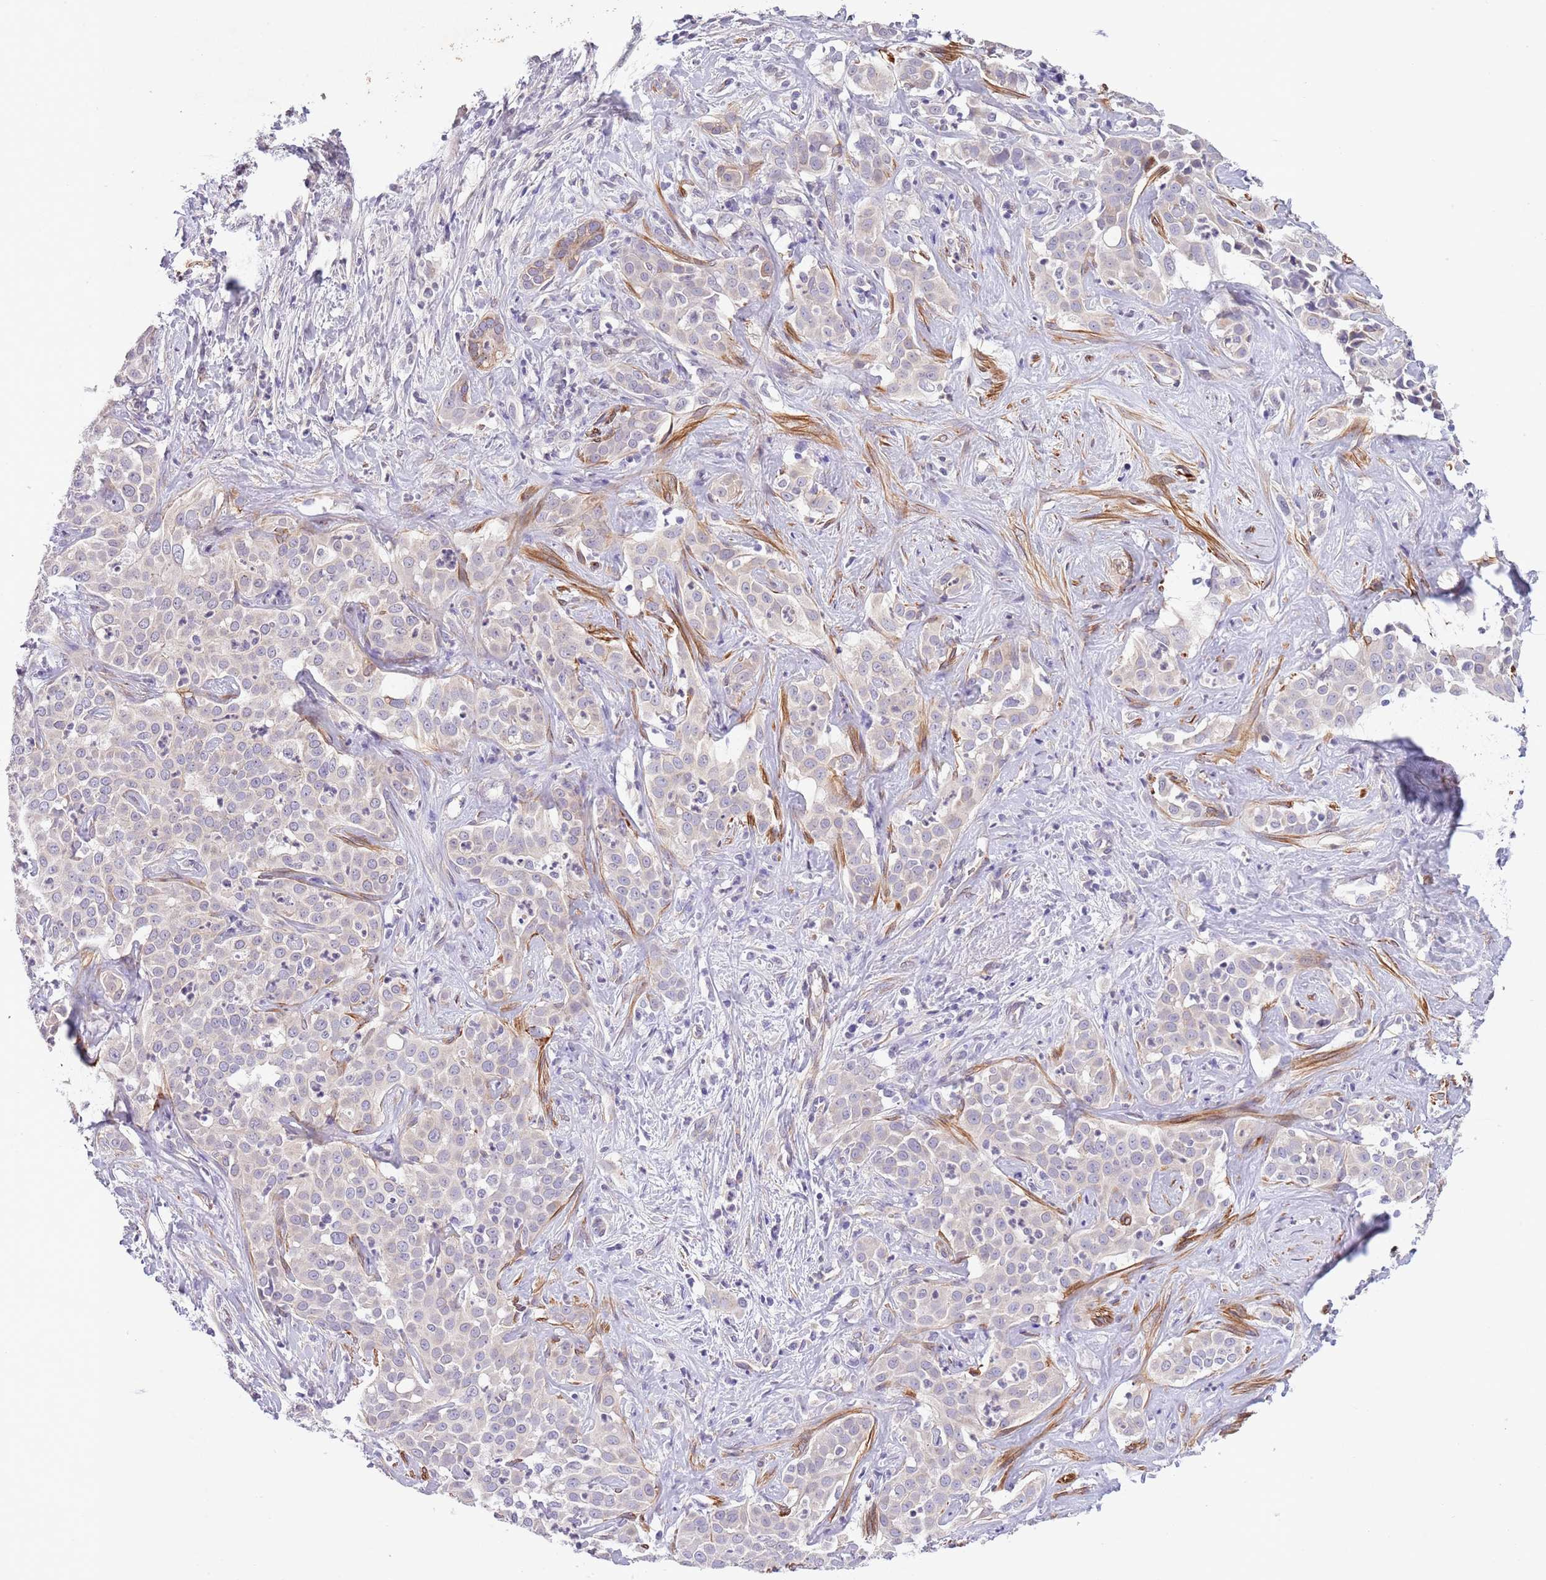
{"staining": {"intensity": "negative", "quantity": "none", "location": "none"}, "tissue": "liver cancer", "cell_type": "Tumor cells", "image_type": "cancer", "snomed": [{"axis": "morphology", "description": "Cholangiocarcinoma"}, {"axis": "topography", "description": "Liver"}], "caption": "Immunohistochemical staining of human liver cholangiocarcinoma displays no significant positivity in tumor cells.", "gene": "ZNF658", "patient": {"sex": "male", "age": 67}}